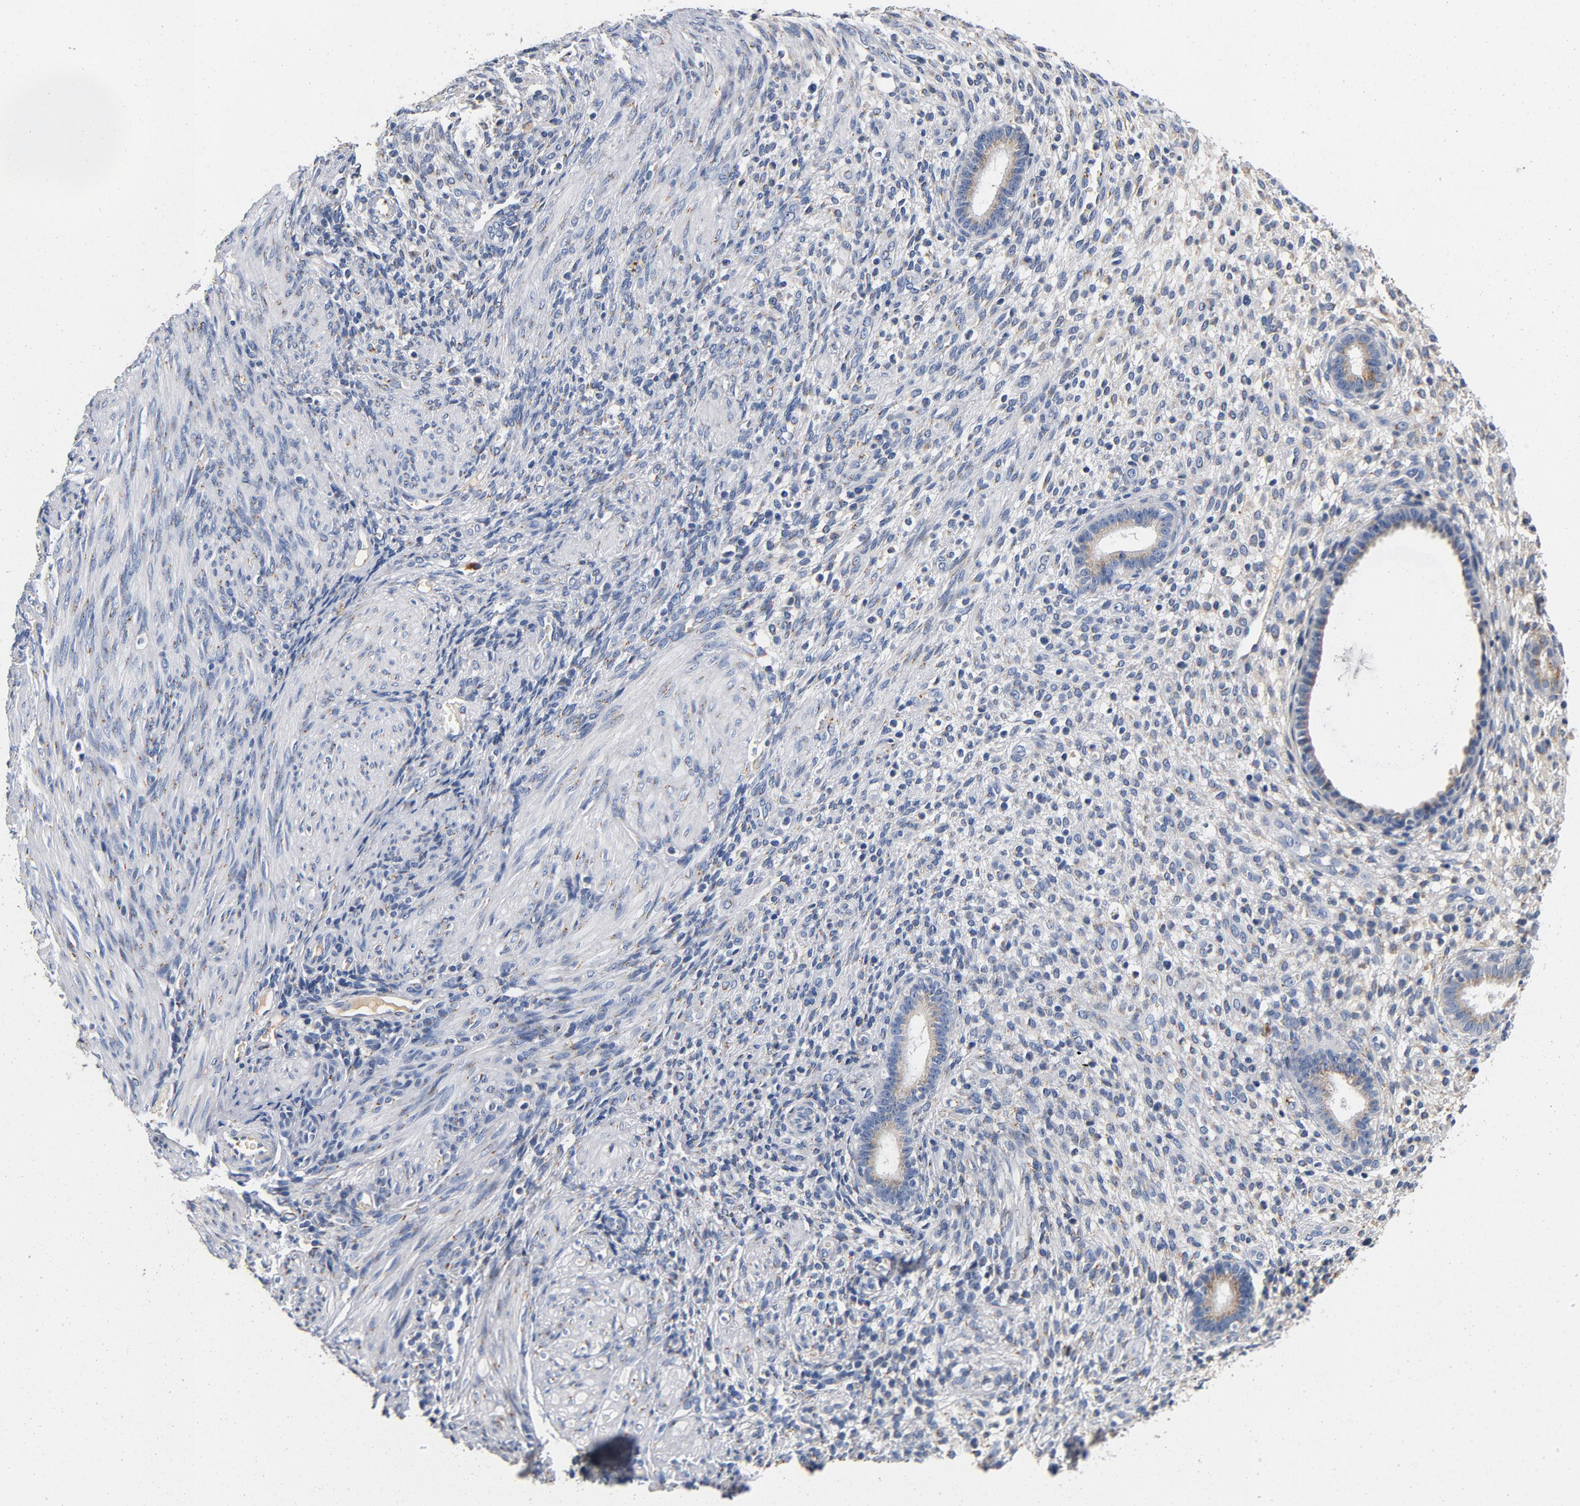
{"staining": {"intensity": "negative", "quantity": "none", "location": "none"}, "tissue": "endometrium", "cell_type": "Cells in endometrial stroma", "image_type": "normal", "snomed": [{"axis": "morphology", "description": "Normal tissue, NOS"}, {"axis": "topography", "description": "Endometrium"}], "caption": "High magnification brightfield microscopy of normal endometrium stained with DAB (3,3'-diaminobenzidine) (brown) and counterstained with hematoxylin (blue): cells in endometrial stroma show no significant expression. Brightfield microscopy of immunohistochemistry stained with DAB (3,3'-diaminobenzidine) (brown) and hematoxylin (blue), captured at high magnification.", "gene": "LMAN2", "patient": {"sex": "female", "age": 72}}